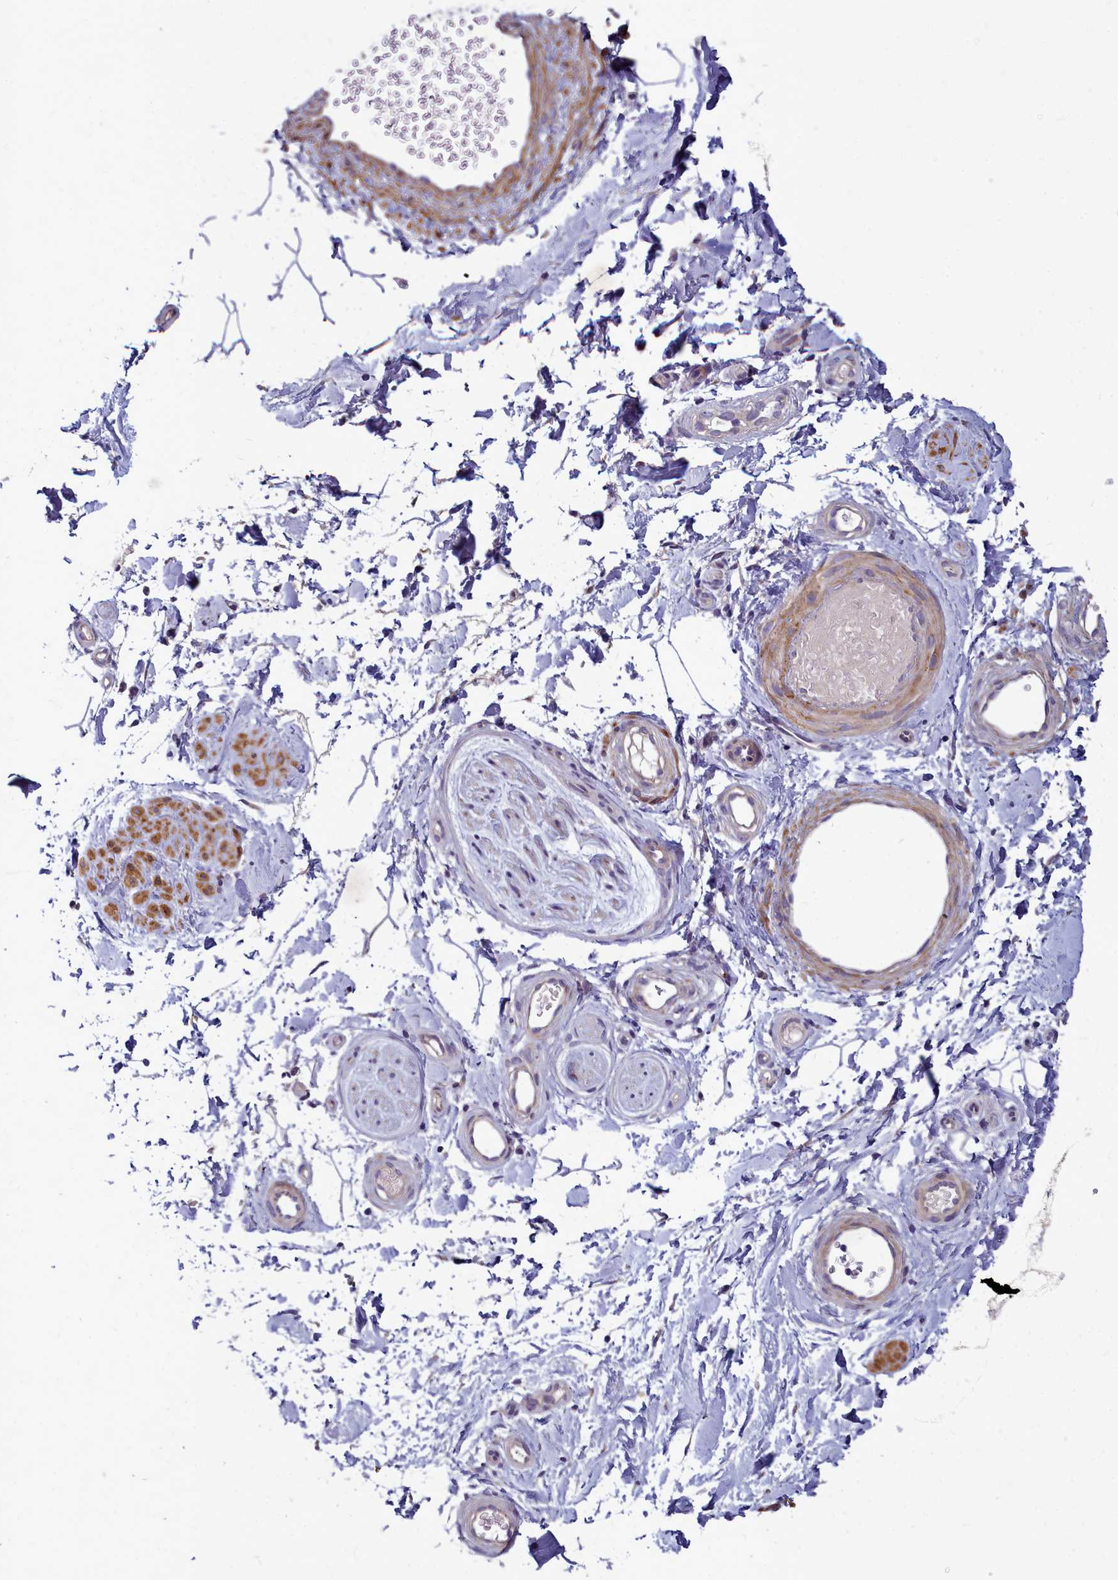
{"staining": {"intensity": "negative", "quantity": "none", "location": "none"}, "tissue": "adipose tissue", "cell_type": "Adipocytes", "image_type": "normal", "snomed": [{"axis": "morphology", "description": "Normal tissue, NOS"}, {"axis": "topography", "description": "Soft tissue"}, {"axis": "topography", "description": "Adipose tissue"}, {"axis": "topography", "description": "Vascular tissue"}, {"axis": "topography", "description": "Peripheral nerve tissue"}], "caption": "DAB (3,3'-diaminobenzidine) immunohistochemical staining of unremarkable human adipose tissue demonstrates no significant staining in adipocytes. Nuclei are stained in blue.", "gene": "SMPD4", "patient": {"sex": "male", "age": 74}}